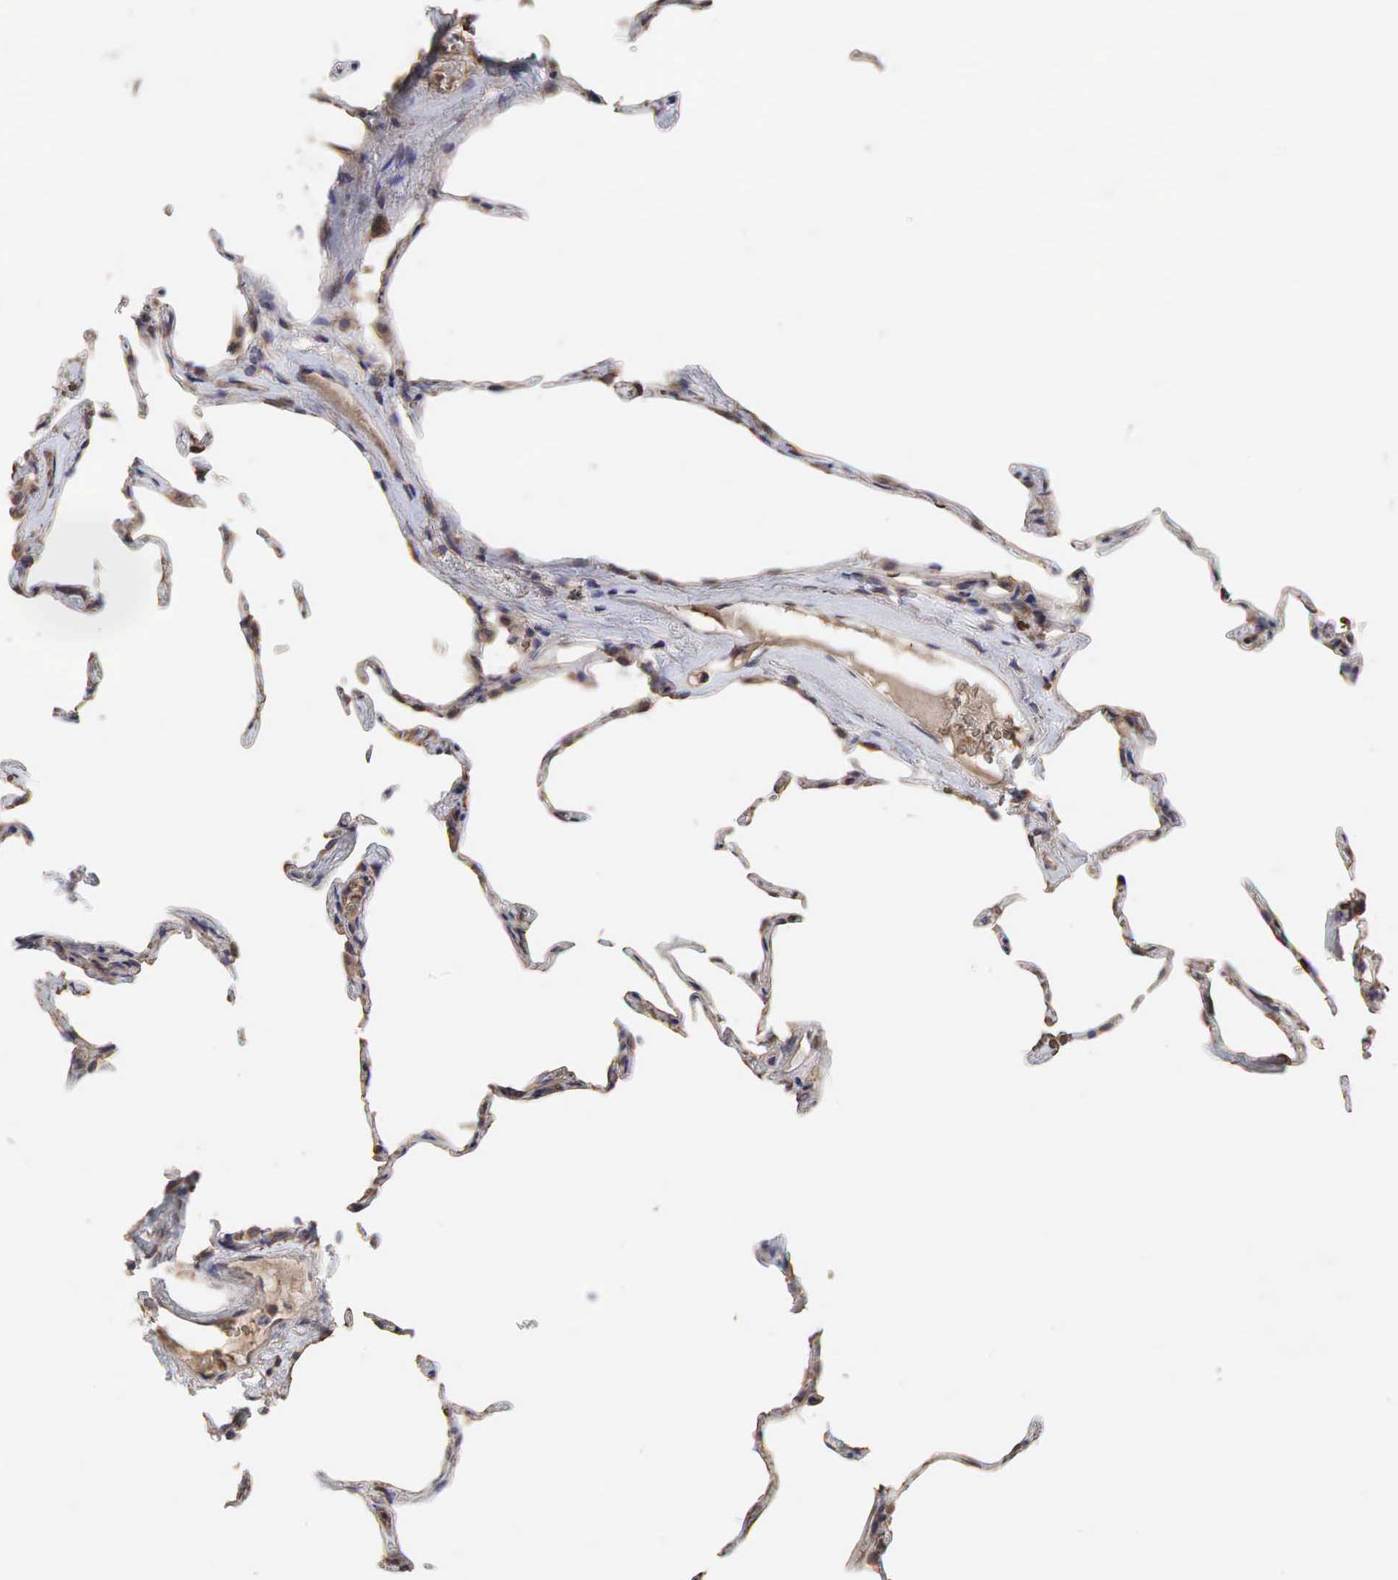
{"staining": {"intensity": "moderate", "quantity": ">75%", "location": "cytoplasmic/membranous,nuclear"}, "tissue": "lung", "cell_type": "Alveolar cells", "image_type": "normal", "snomed": [{"axis": "morphology", "description": "Normal tissue, NOS"}, {"axis": "topography", "description": "Lung"}], "caption": "Immunohistochemical staining of normal human lung exhibits >75% levels of moderate cytoplasmic/membranous,nuclear protein positivity in about >75% of alveolar cells.", "gene": "PABPC5", "patient": {"sex": "female", "age": 75}}